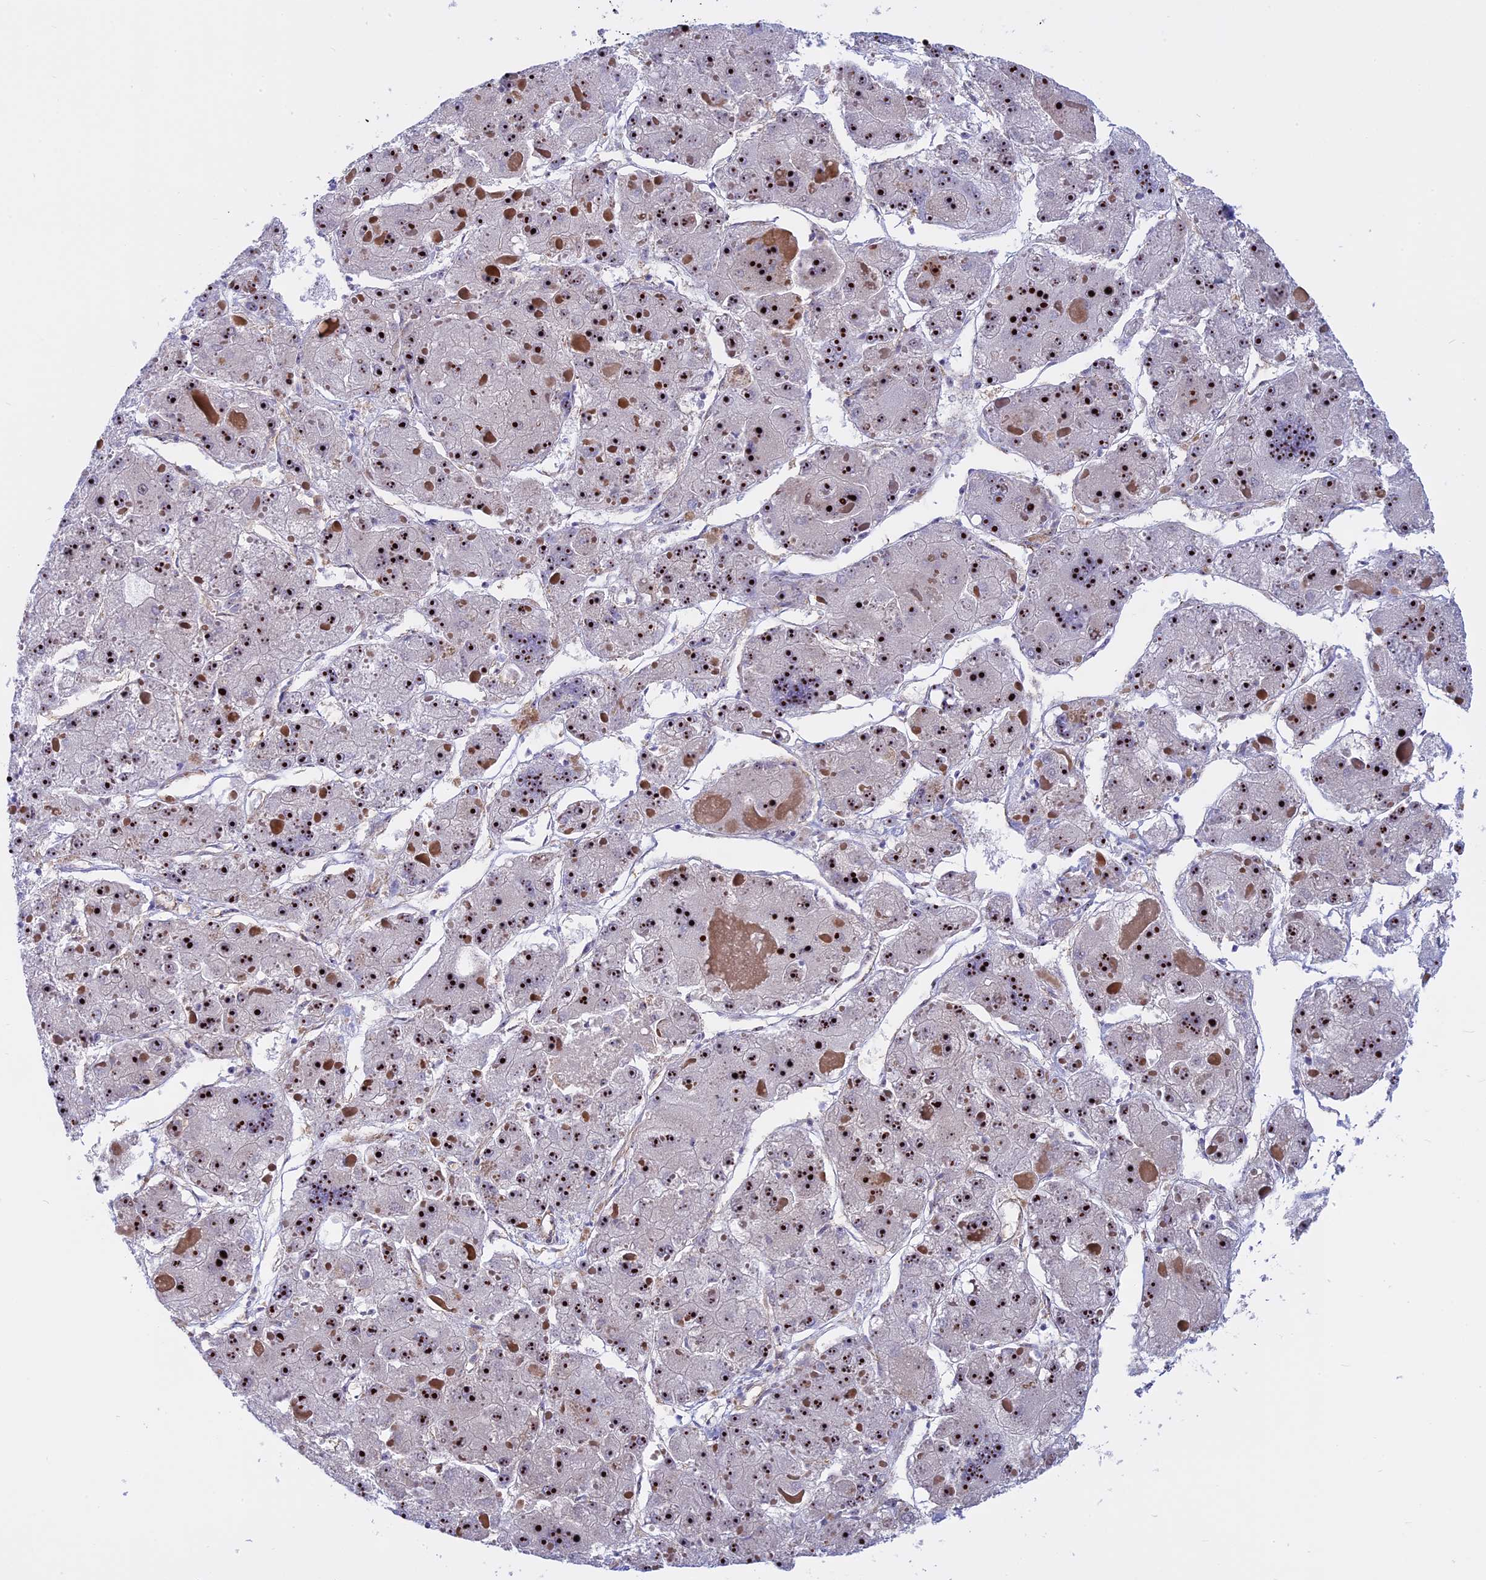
{"staining": {"intensity": "strong", "quantity": ">75%", "location": "nuclear"}, "tissue": "liver cancer", "cell_type": "Tumor cells", "image_type": "cancer", "snomed": [{"axis": "morphology", "description": "Carcinoma, Hepatocellular, NOS"}, {"axis": "topography", "description": "Liver"}], "caption": "Brown immunohistochemical staining in human hepatocellular carcinoma (liver) shows strong nuclear staining in approximately >75% of tumor cells. The staining was performed using DAB (3,3'-diaminobenzidine) to visualize the protein expression in brown, while the nuclei were stained in blue with hematoxylin (Magnification: 20x).", "gene": "DBNDD1", "patient": {"sex": "female", "age": 73}}